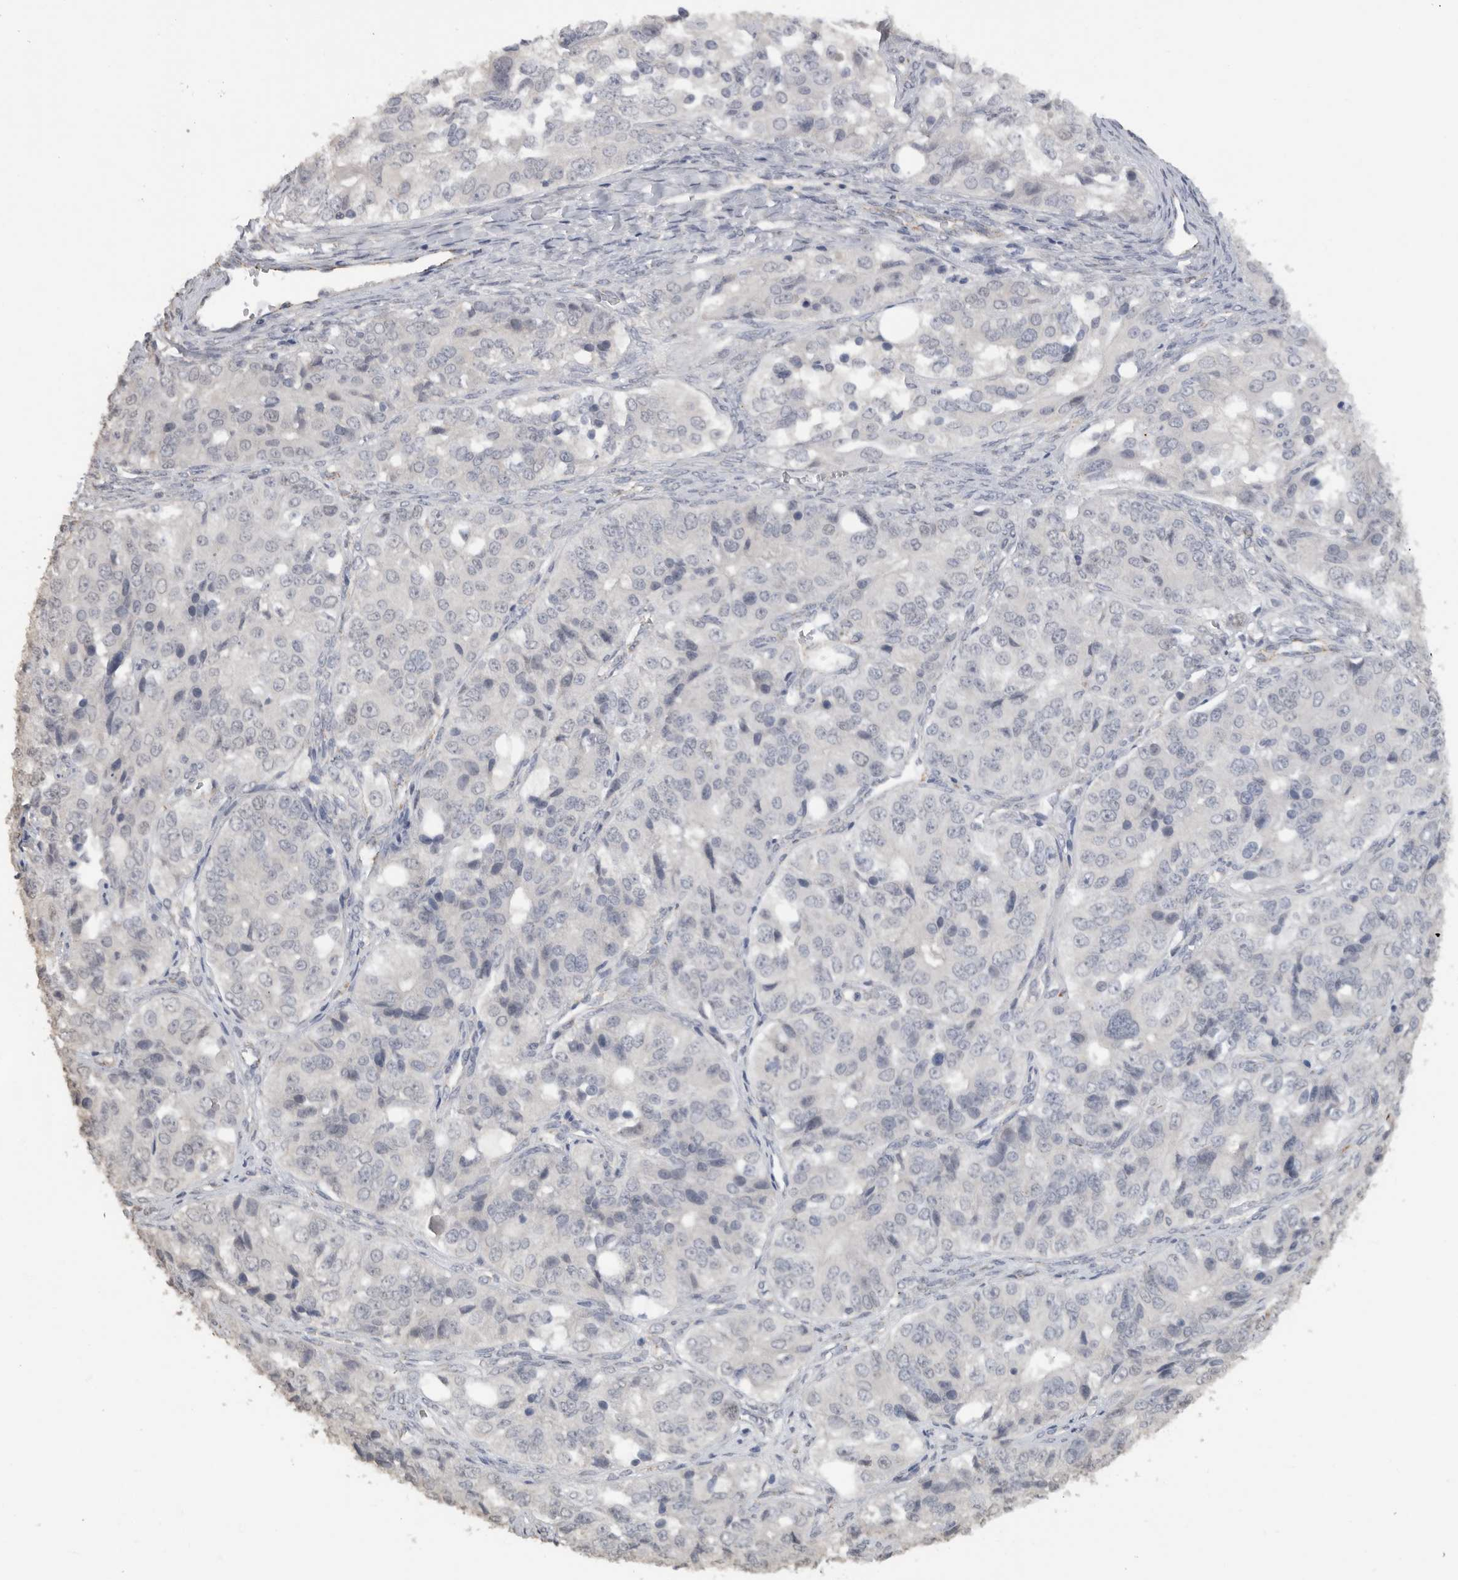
{"staining": {"intensity": "negative", "quantity": "none", "location": "none"}, "tissue": "ovarian cancer", "cell_type": "Tumor cells", "image_type": "cancer", "snomed": [{"axis": "morphology", "description": "Carcinoma, endometroid"}, {"axis": "topography", "description": "Ovary"}], "caption": "This is an immunohistochemistry (IHC) histopathology image of ovarian endometroid carcinoma. There is no positivity in tumor cells.", "gene": "DYRK2", "patient": {"sex": "female", "age": 51}}